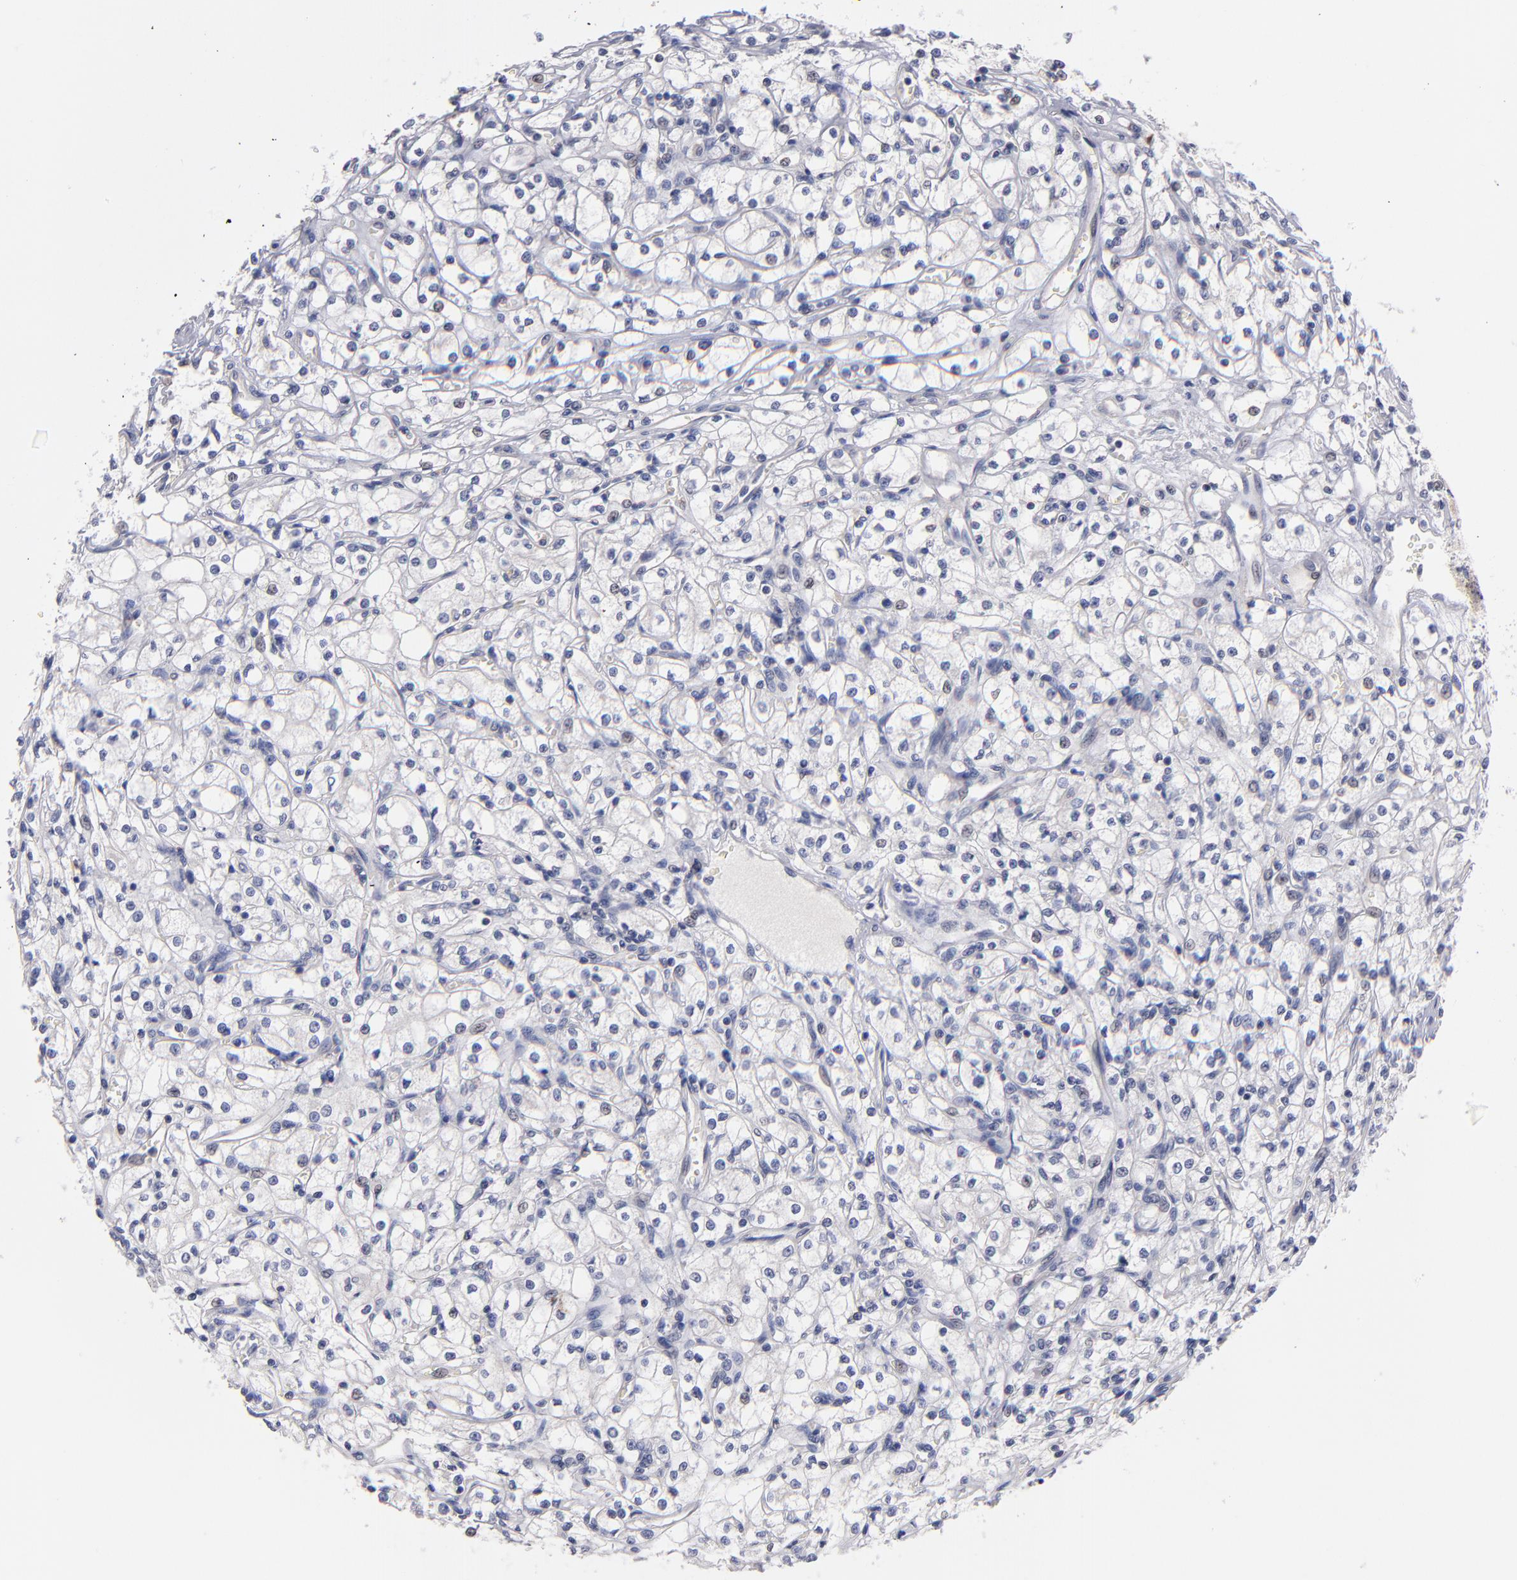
{"staining": {"intensity": "negative", "quantity": "none", "location": "none"}, "tissue": "renal cancer", "cell_type": "Tumor cells", "image_type": "cancer", "snomed": [{"axis": "morphology", "description": "Adenocarcinoma, NOS"}, {"axis": "topography", "description": "Kidney"}], "caption": "A high-resolution micrograph shows immunohistochemistry (IHC) staining of renal cancer (adenocarcinoma), which reveals no significant expression in tumor cells. Nuclei are stained in blue.", "gene": "EIF3L", "patient": {"sex": "male", "age": 61}}